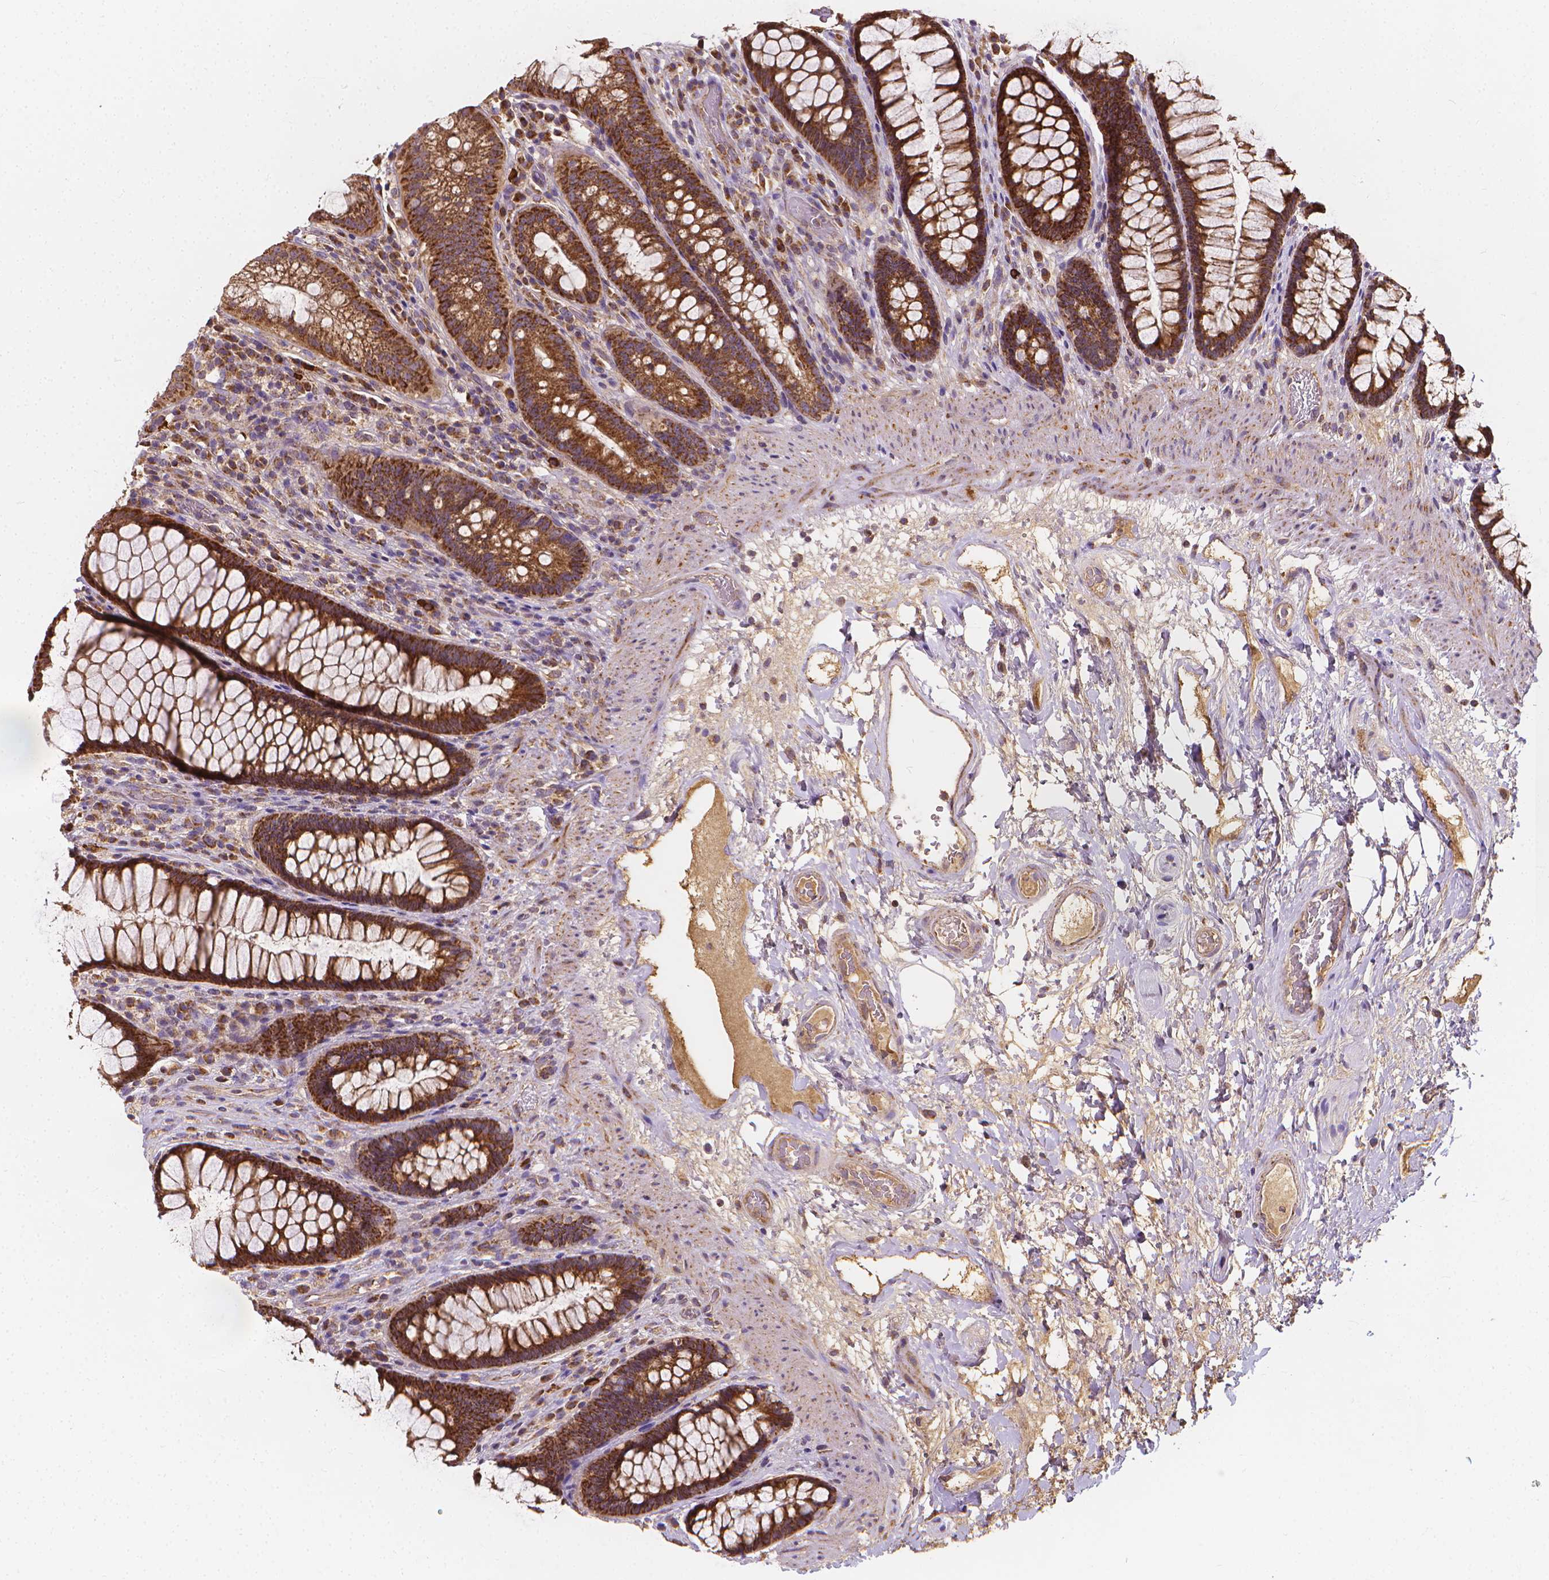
{"staining": {"intensity": "strong", "quantity": ">75%", "location": "cytoplasmic/membranous"}, "tissue": "rectum", "cell_type": "Glandular cells", "image_type": "normal", "snomed": [{"axis": "morphology", "description": "Normal tissue, NOS"}, {"axis": "topography", "description": "Rectum"}], "caption": "Brown immunohistochemical staining in normal rectum demonstrates strong cytoplasmic/membranous expression in approximately >75% of glandular cells.", "gene": "SNCAIP", "patient": {"sex": "male", "age": 72}}